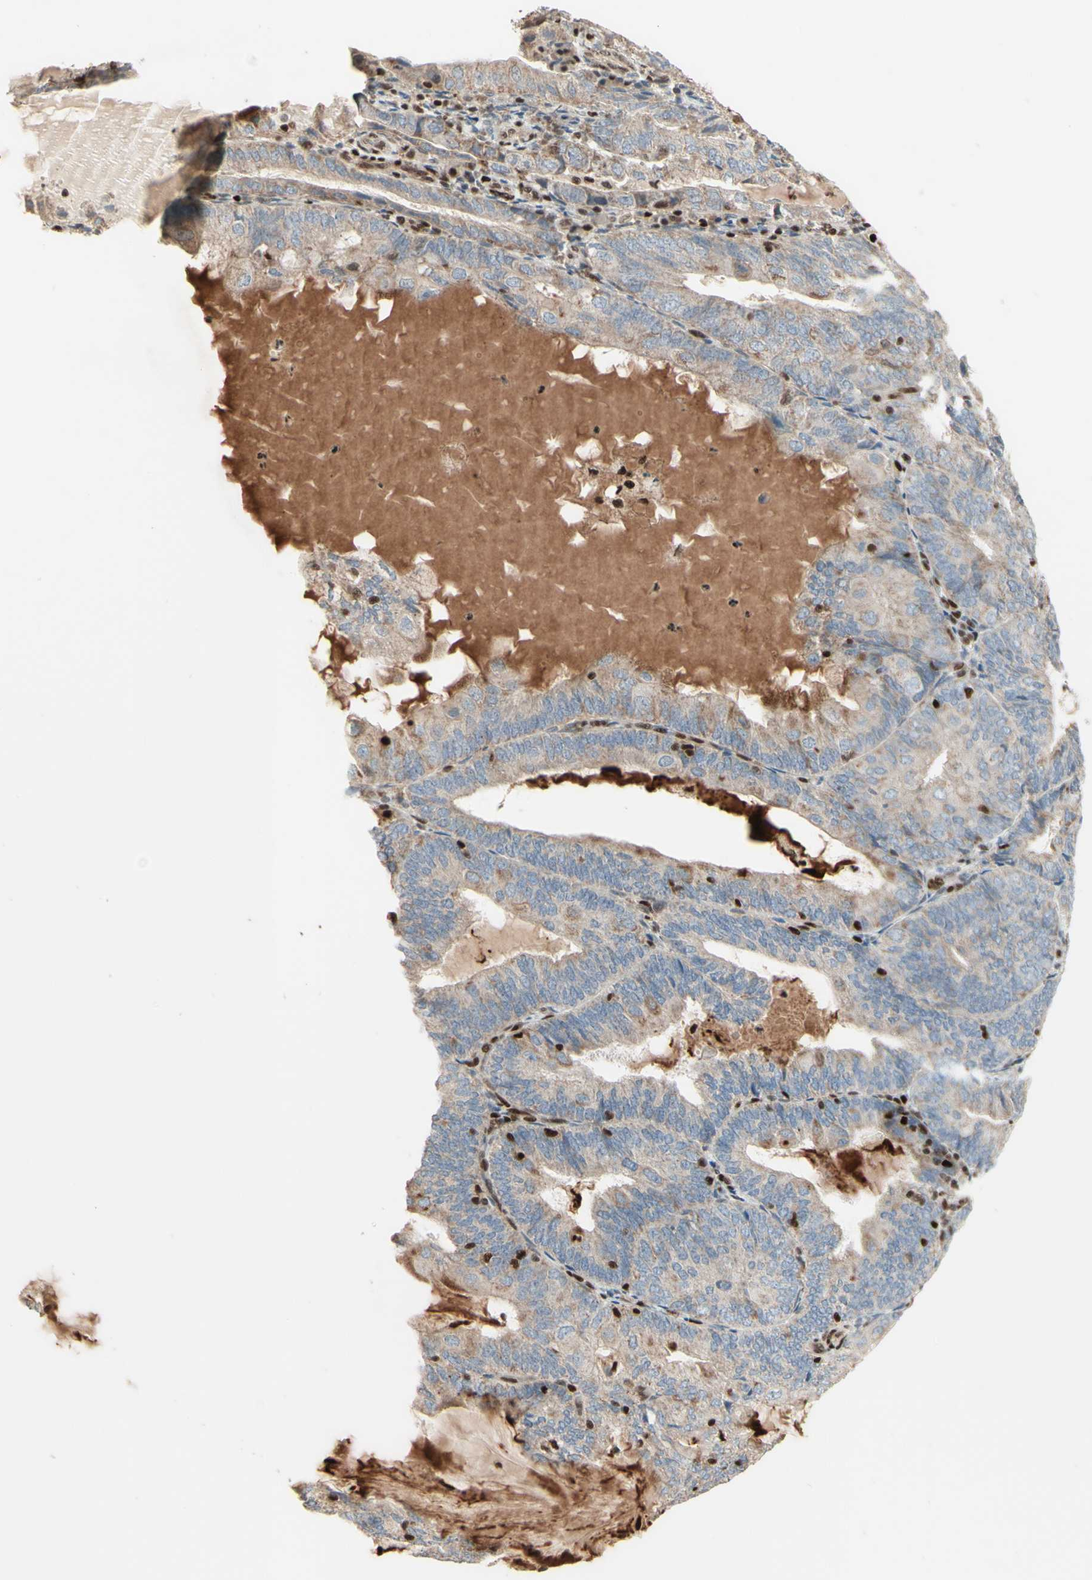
{"staining": {"intensity": "weak", "quantity": "25%-75%", "location": "cytoplasmic/membranous"}, "tissue": "endometrial cancer", "cell_type": "Tumor cells", "image_type": "cancer", "snomed": [{"axis": "morphology", "description": "Adenocarcinoma, NOS"}, {"axis": "topography", "description": "Endometrium"}], "caption": "The histopathology image demonstrates staining of endometrial cancer (adenocarcinoma), revealing weak cytoplasmic/membranous protein staining (brown color) within tumor cells. (DAB (3,3'-diaminobenzidine) IHC, brown staining for protein, blue staining for nuclei).", "gene": "NR3C1", "patient": {"sex": "female", "age": 81}}